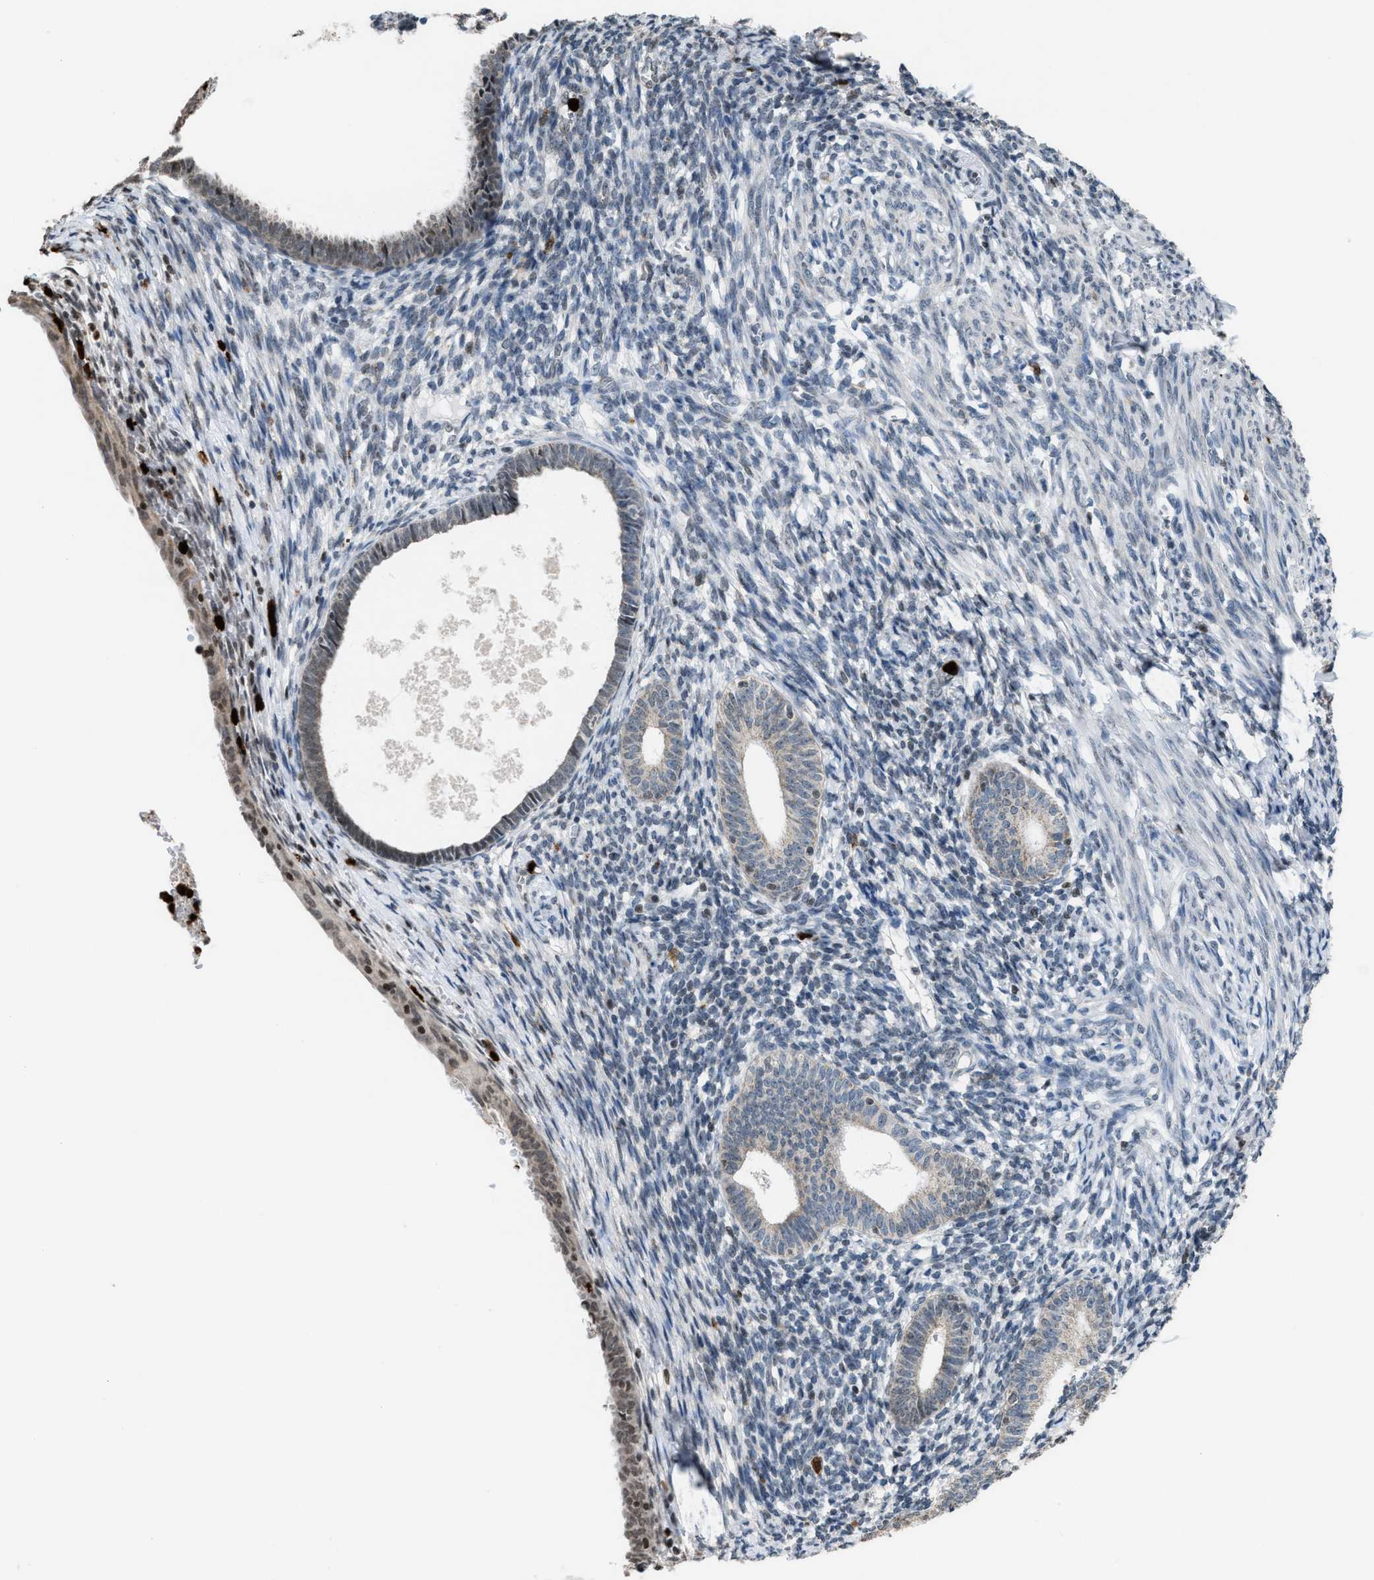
{"staining": {"intensity": "weak", "quantity": "<25%", "location": "nuclear"}, "tissue": "endometrium", "cell_type": "Cells in endometrial stroma", "image_type": "normal", "snomed": [{"axis": "morphology", "description": "Normal tissue, NOS"}, {"axis": "morphology", "description": "Adenocarcinoma, NOS"}, {"axis": "topography", "description": "Endometrium"}], "caption": "Micrograph shows no protein positivity in cells in endometrial stroma of normal endometrium. (DAB (3,3'-diaminobenzidine) immunohistochemistry with hematoxylin counter stain).", "gene": "PRUNE2", "patient": {"sex": "female", "age": 57}}